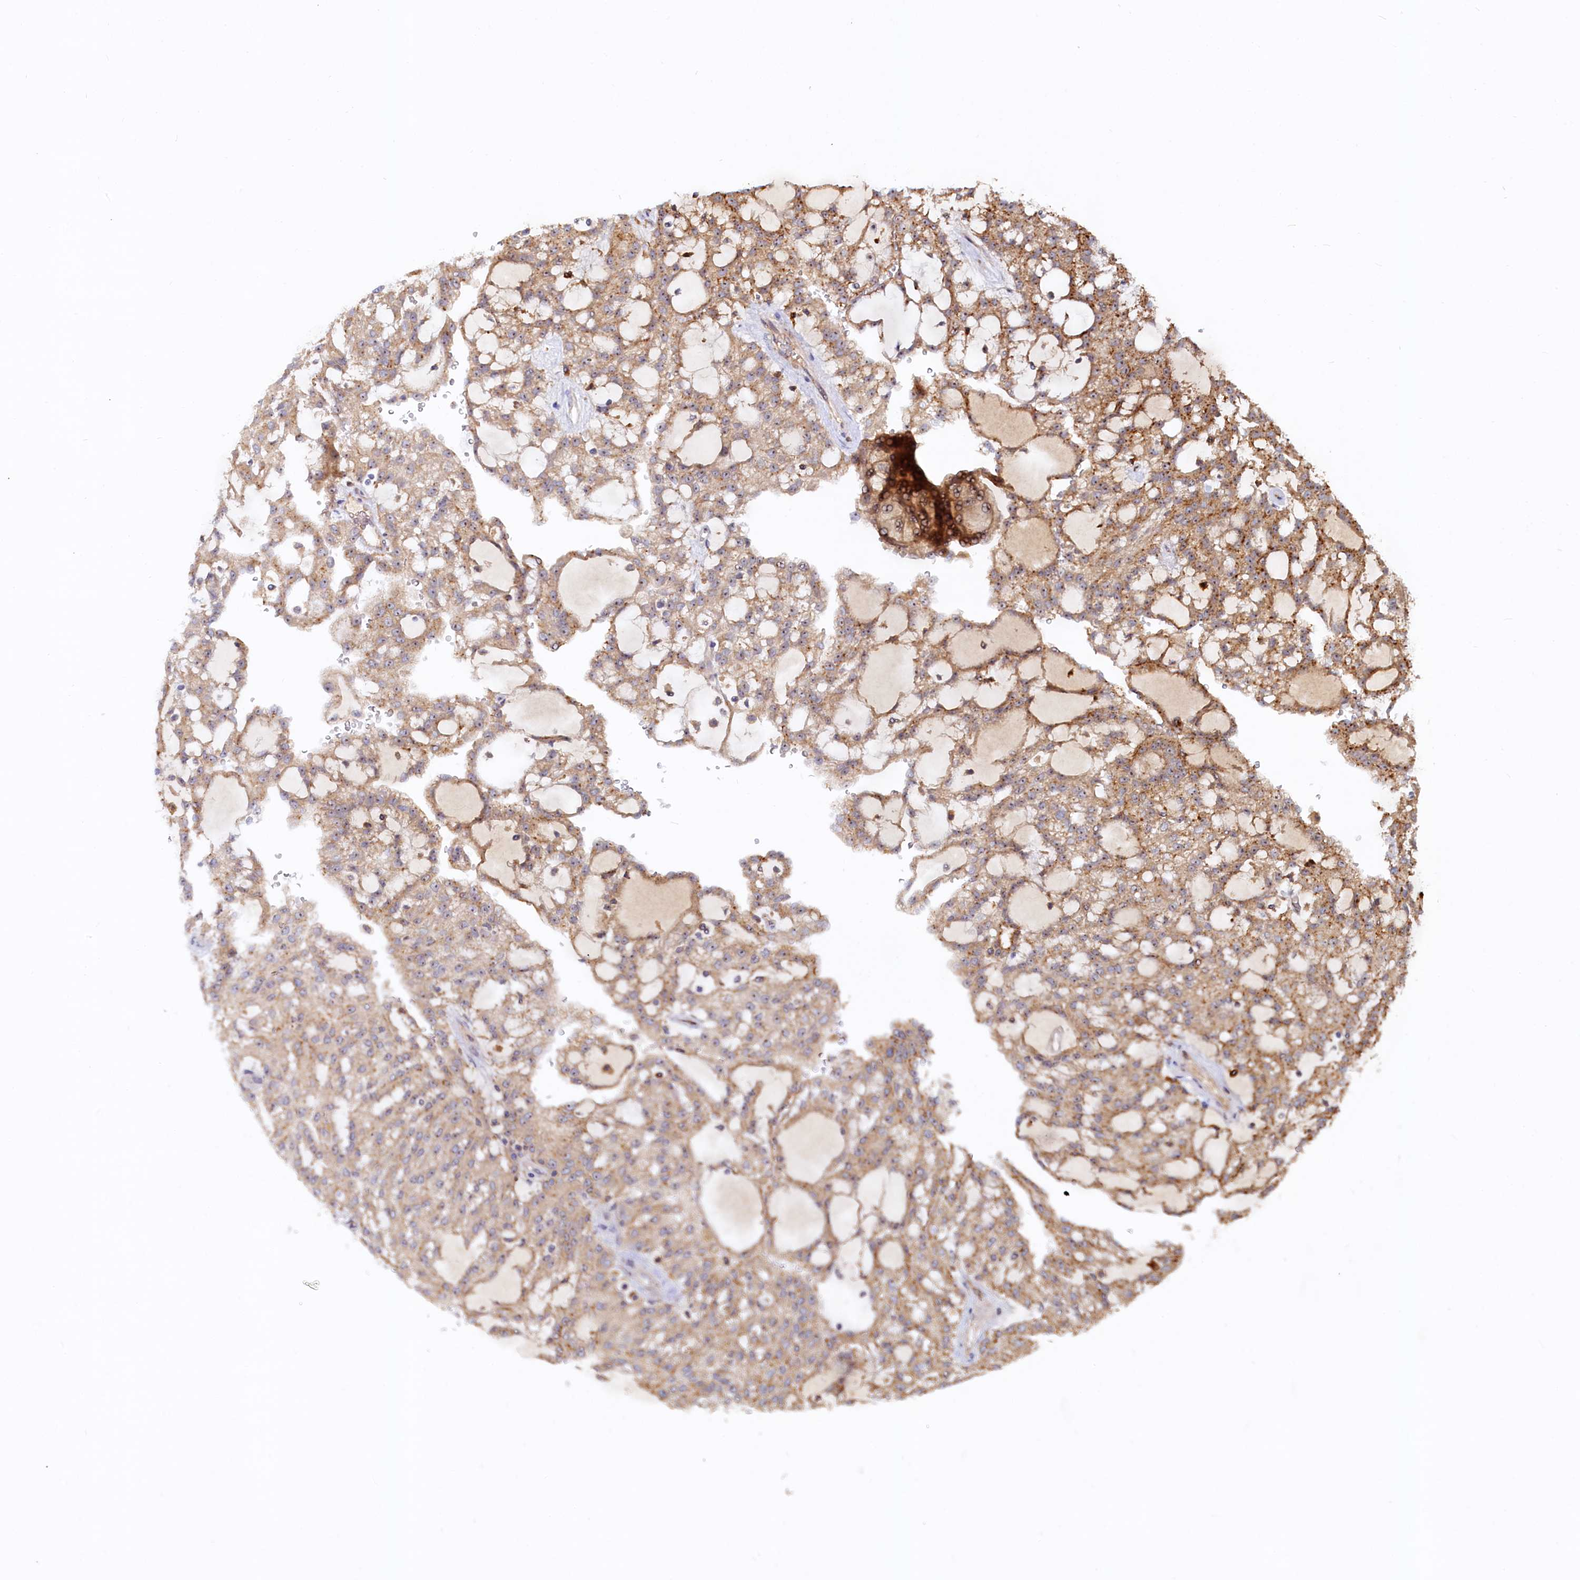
{"staining": {"intensity": "moderate", "quantity": "25%-75%", "location": "cytoplasmic/membranous,nuclear"}, "tissue": "renal cancer", "cell_type": "Tumor cells", "image_type": "cancer", "snomed": [{"axis": "morphology", "description": "Adenocarcinoma, NOS"}, {"axis": "topography", "description": "Kidney"}], "caption": "Protein staining of renal cancer tissue exhibits moderate cytoplasmic/membranous and nuclear staining in approximately 25%-75% of tumor cells.", "gene": "RGS7BP", "patient": {"sex": "male", "age": 63}}